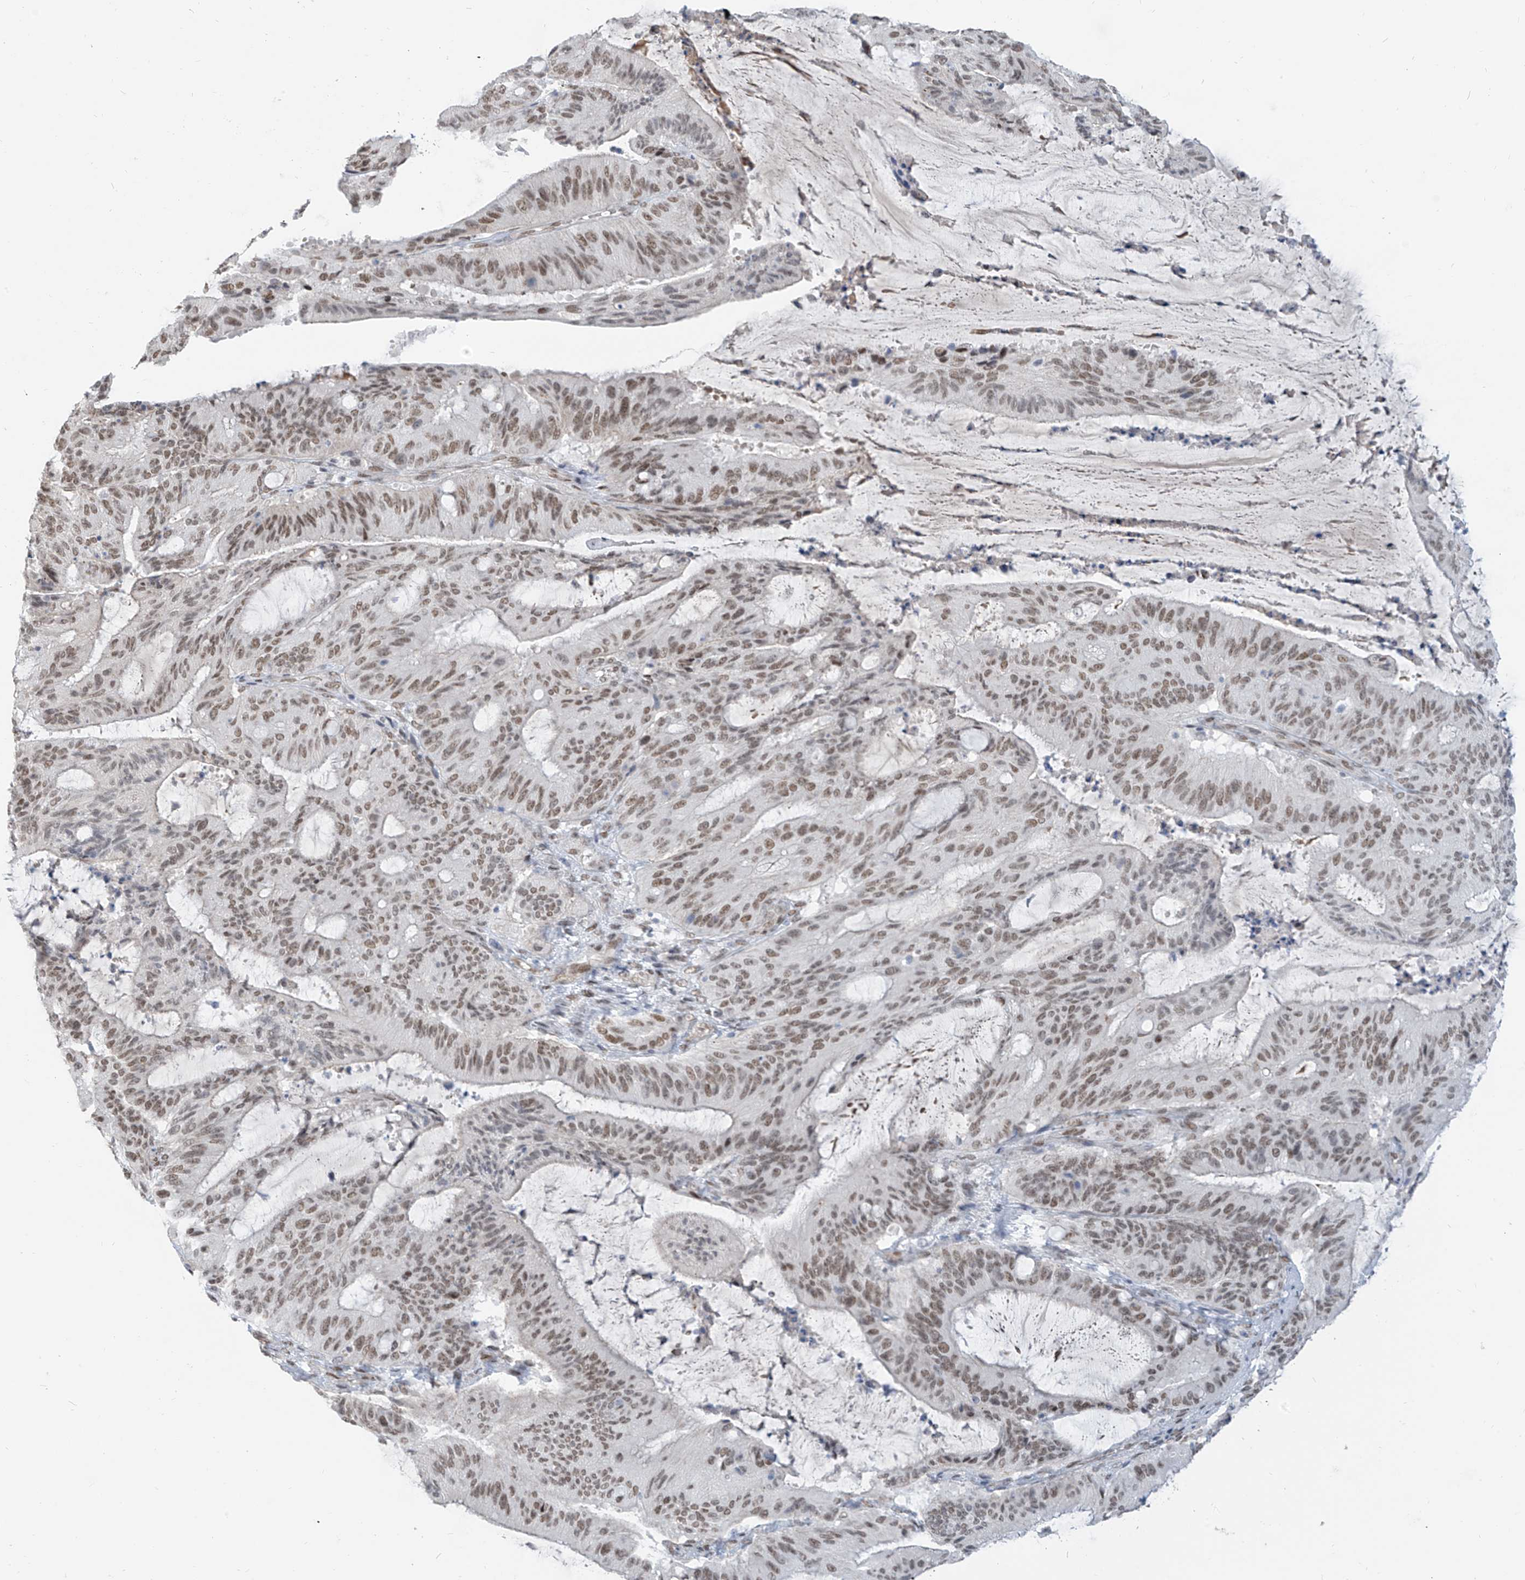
{"staining": {"intensity": "moderate", "quantity": ">75%", "location": "nuclear"}, "tissue": "liver cancer", "cell_type": "Tumor cells", "image_type": "cancer", "snomed": [{"axis": "morphology", "description": "Normal tissue, NOS"}, {"axis": "morphology", "description": "Cholangiocarcinoma"}, {"axis": "topography", "description": "Liver"}, {"axis": "topography", "description": "Peripheral nerve tissue"}], "caption": "High-magnification brightfield microscopy of cholangiocarcinoma (liver) stained with DAB (brown) and counterstained with hematoxylin (blue). tumor cells exhibit moderate nuclear staining is seen in about>75% of cells.", "gene": "MCM9", "patient": {"sex": "female", "age": 73}}